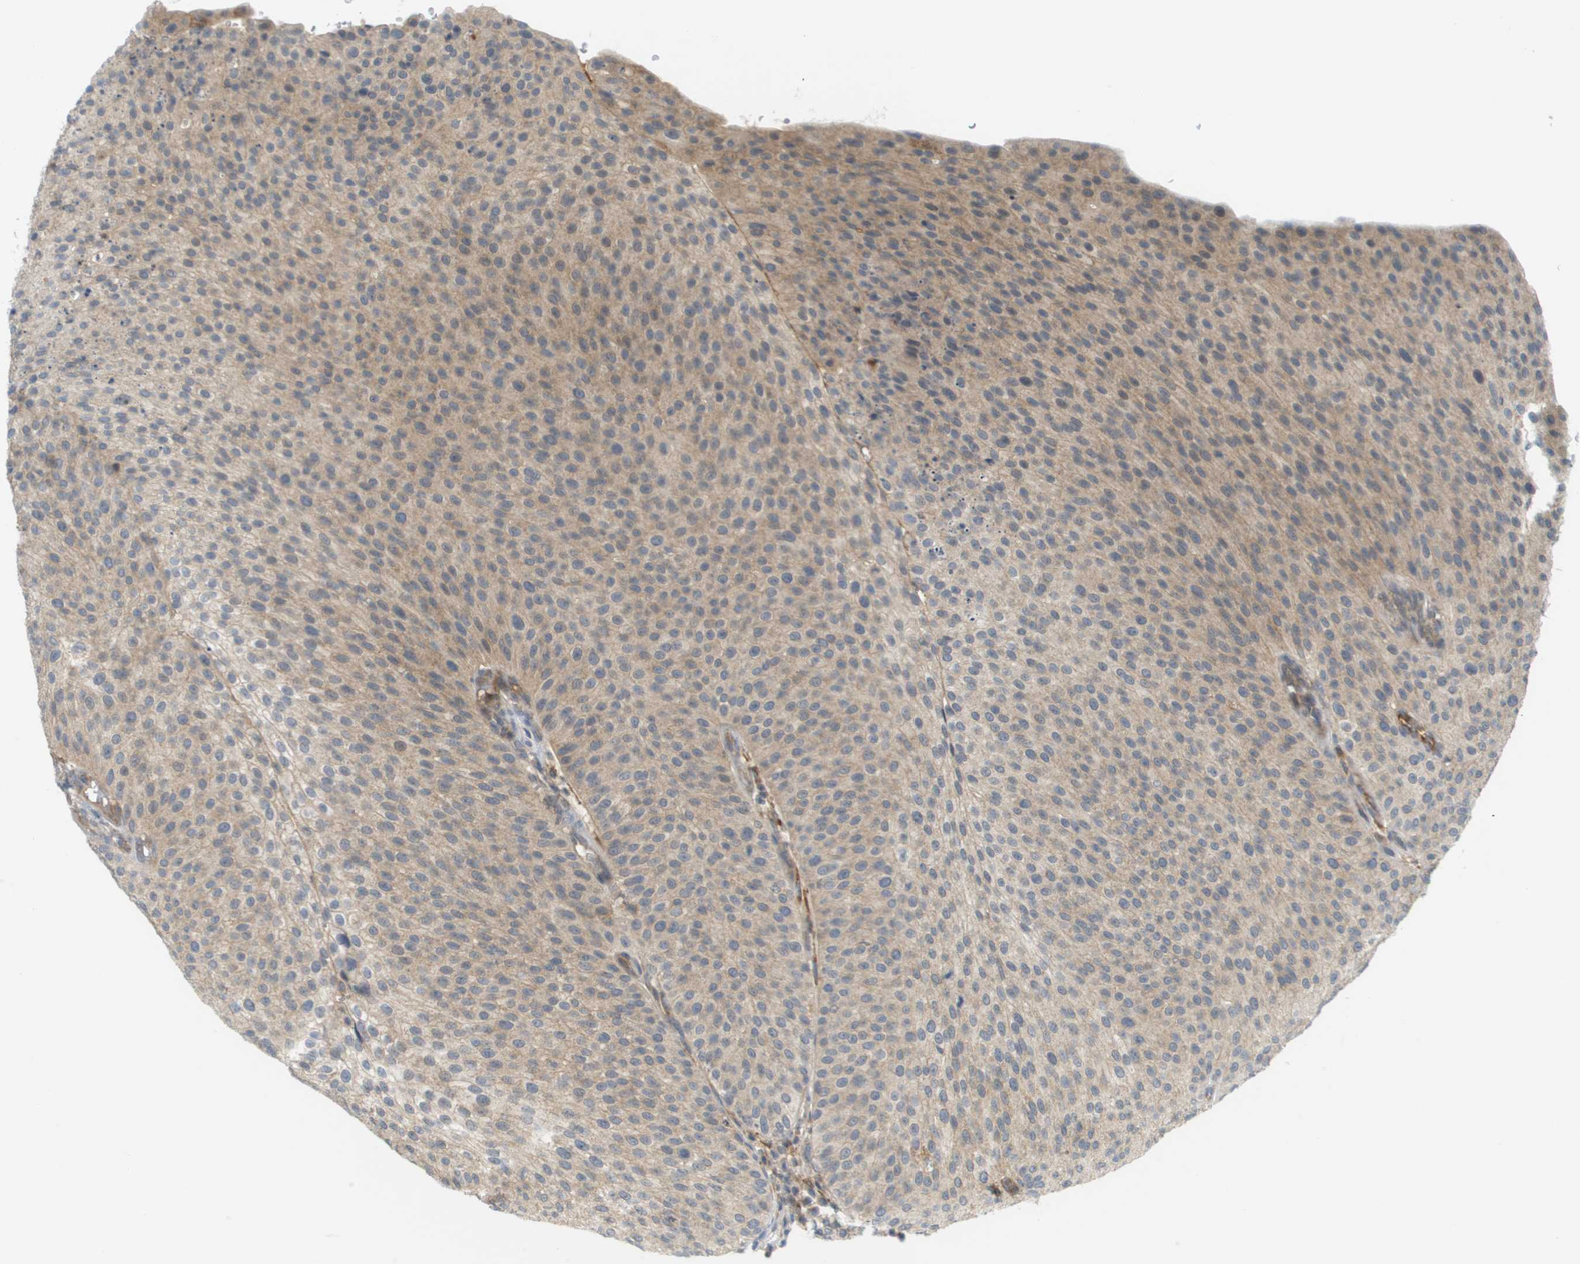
{"staining": {"intensity": "moderate", "quantity": ">75%", "location": "cytoplasmic/membranous"}, "tissue": "urothelial cancer", "cell_type": "Tumor cells", "image_type": "cancer", "snomed": [{"axis": "morphology", "description": "Urothelial carcinoma, Low grade"}, {"axis": "topography", "description": "Smooth muscle"}, {"axis": "topography", "description": "Urinary bladder"}], "caption": "The photomicrograph reveals staining of low-grade urothelial carcinoma, revealing moderate cytoplasmic/membranous protein staining (brown color) within tumor cells.", "gene": "PROC", "patient": {"sex": "male", "age": 60}}